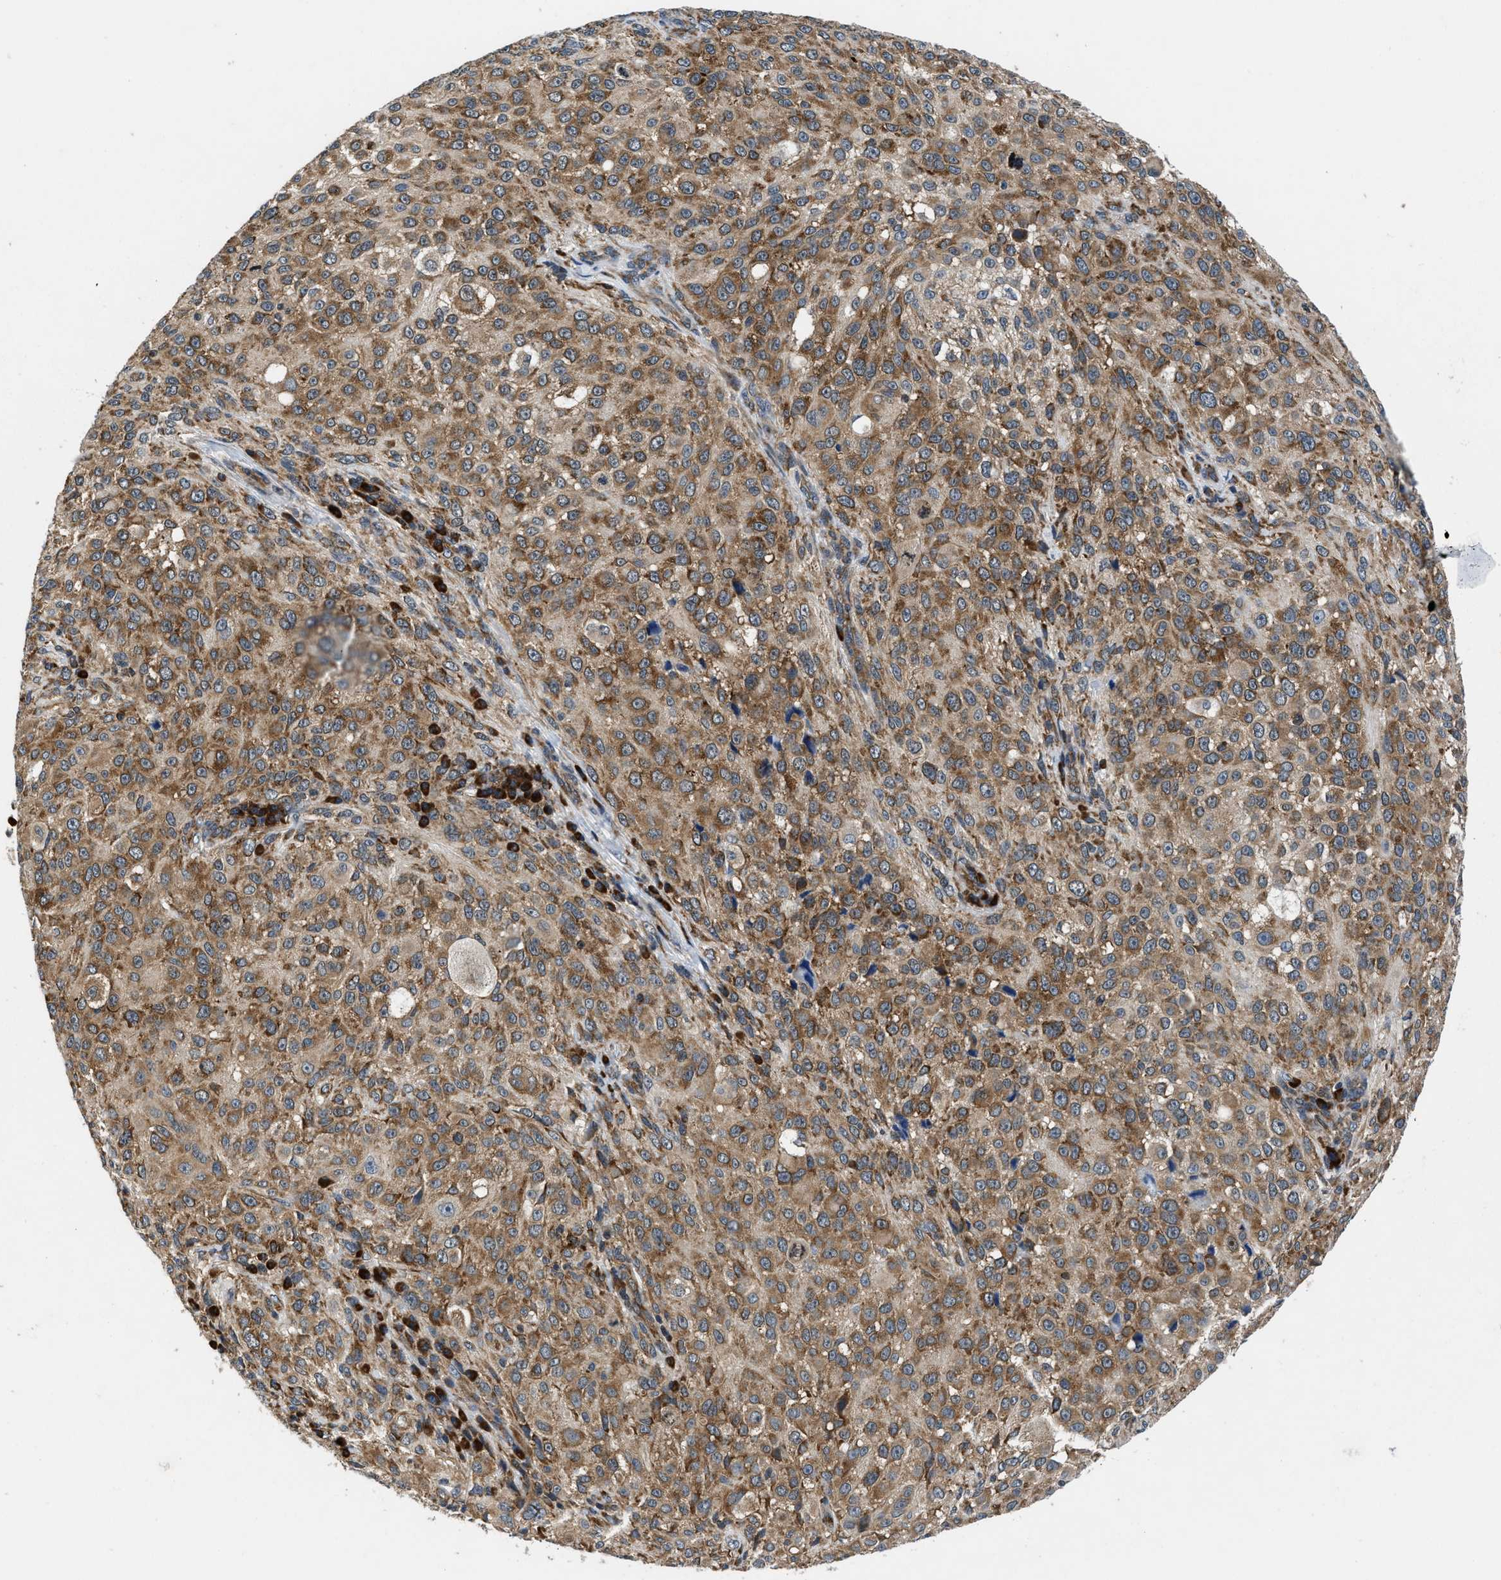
{"staining": {"intensity": "moderate", "quantity": ">75%", "location": "cytoplasmic/membranous"}, "tissue": "melanoma", "cell_type": "Tumor cells", "image_type": "cancer", "snomed": [{"axis": "morphology", "description": "Necrosis, NOS"}, {"axis": "morphology", "description": "Malignant melanoma, NOS"}, {"axis": "topography", "description": "Skin"}], "caption": "IHC (DAB (3,3'-diaminobenzidine)) staining of human melanoma displays moderate cytoplasmic/membranous protein staining in approximately >75% of tumor cells.", "gene": "PA2G4", "patient": {"sex": "female", "age": 87}}